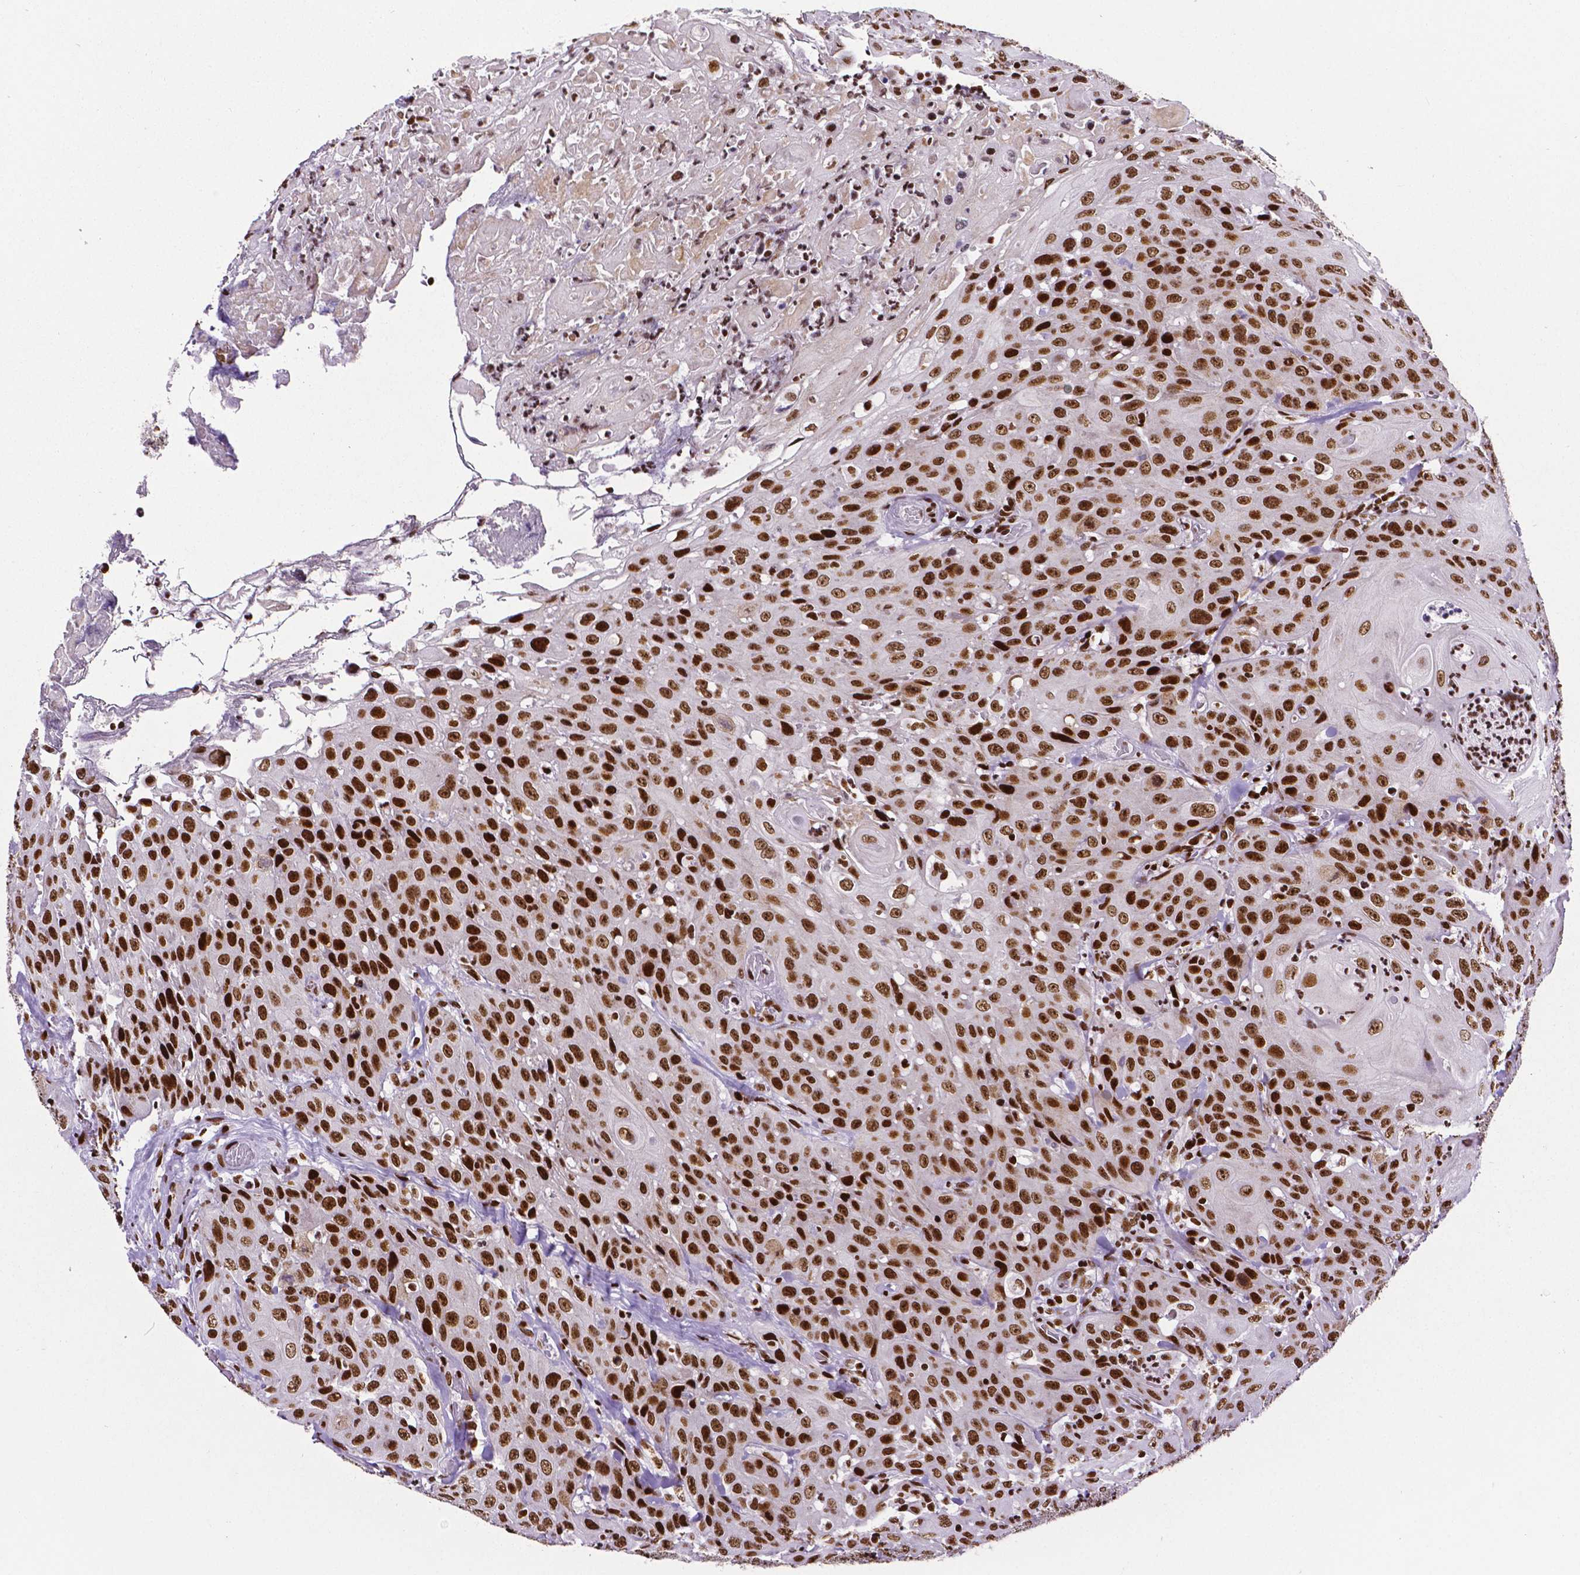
{"staining": {"intensity": "strong", "quantity": ">75%", "location": "nuclear"}, "tissue": "head and neck cancer", "cell_type": "Tumor cells", "image_type": "cancer", "snomed": [{"axis": "morphology", "description": "Normal tissue, NOS"}, {"axis": "morphology", "description": "Squamous cell carcinoma, NOS"}, {"axis": "topography", "description": "Oral tissue"}, {"axis": "topography", "description": "Tounge, NOS"}, {"axis": "topography", "description": "Head-Neck"}], "caption": "Immunohistochemistry (IHC) (DAB (3,3'-diaminobenzidine)) staining of squamous cell carcinoma (head and neck) displays strong nuclear protein positivity in about >75% of tumor cells.", "gene": "CTCF", "patient": {"sex": "male", "age": 62}}